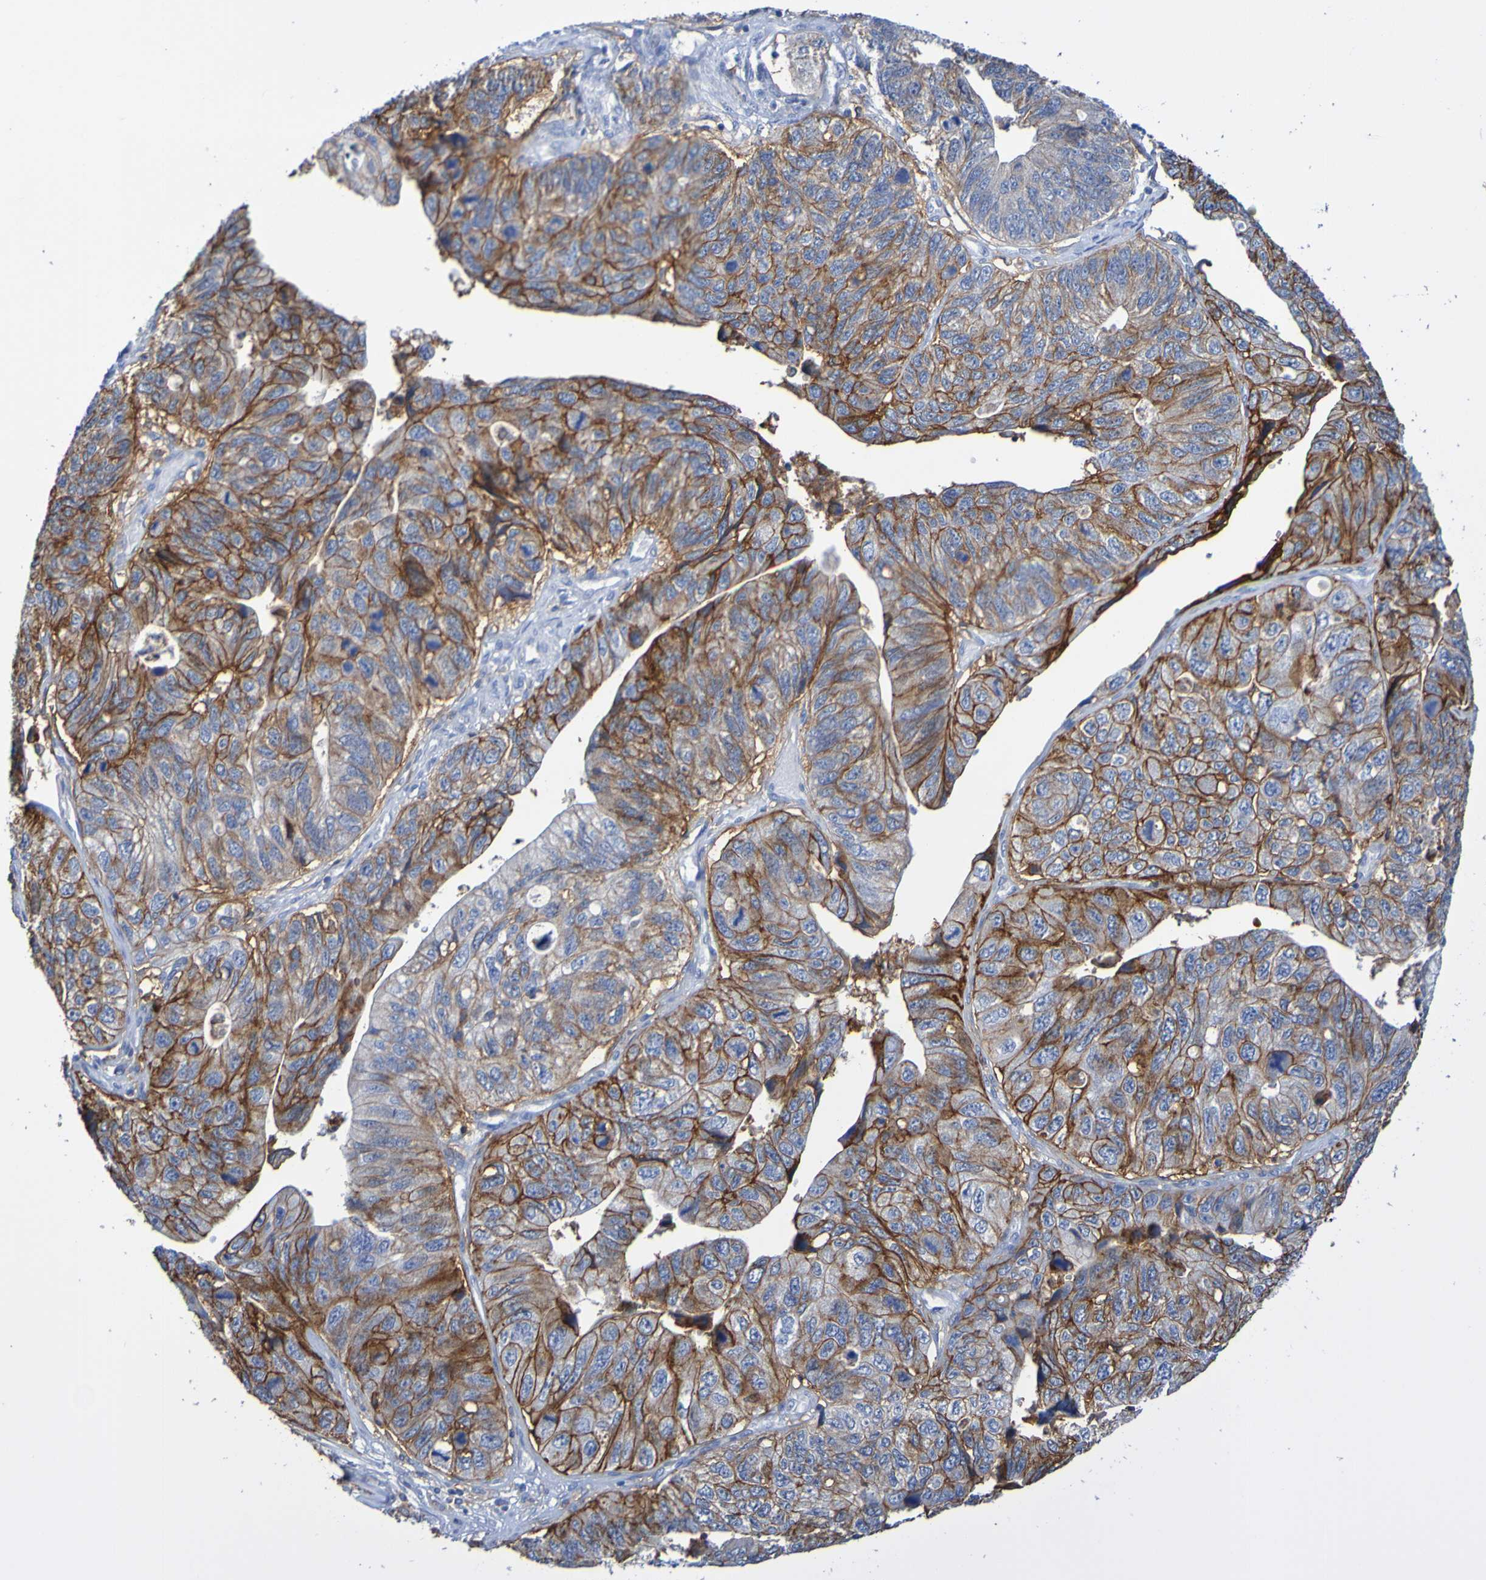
{"staining": {"intensity": "moderate", "quantity": "25%-75%", "location": "cytoplasmic/membranous"}, "tissue": "stomach cancer", "cell_type": "Tumor cells", "image_type": "cancer", "snomed": [{"axis": "morphology", "description": "Adenocarcinoma, NOS"}, {"axis": "topography", "description": "Stomach"}], "caption": "This histopathology image displays IHC staining of human adenocarcinoma (stomach), with medium moderate cytoplasmic/membranous positivity in approximately 25%-75% of tumor cells.", "gene": "SLC3A2", "patient": {"sex": "male", "age": 59}}